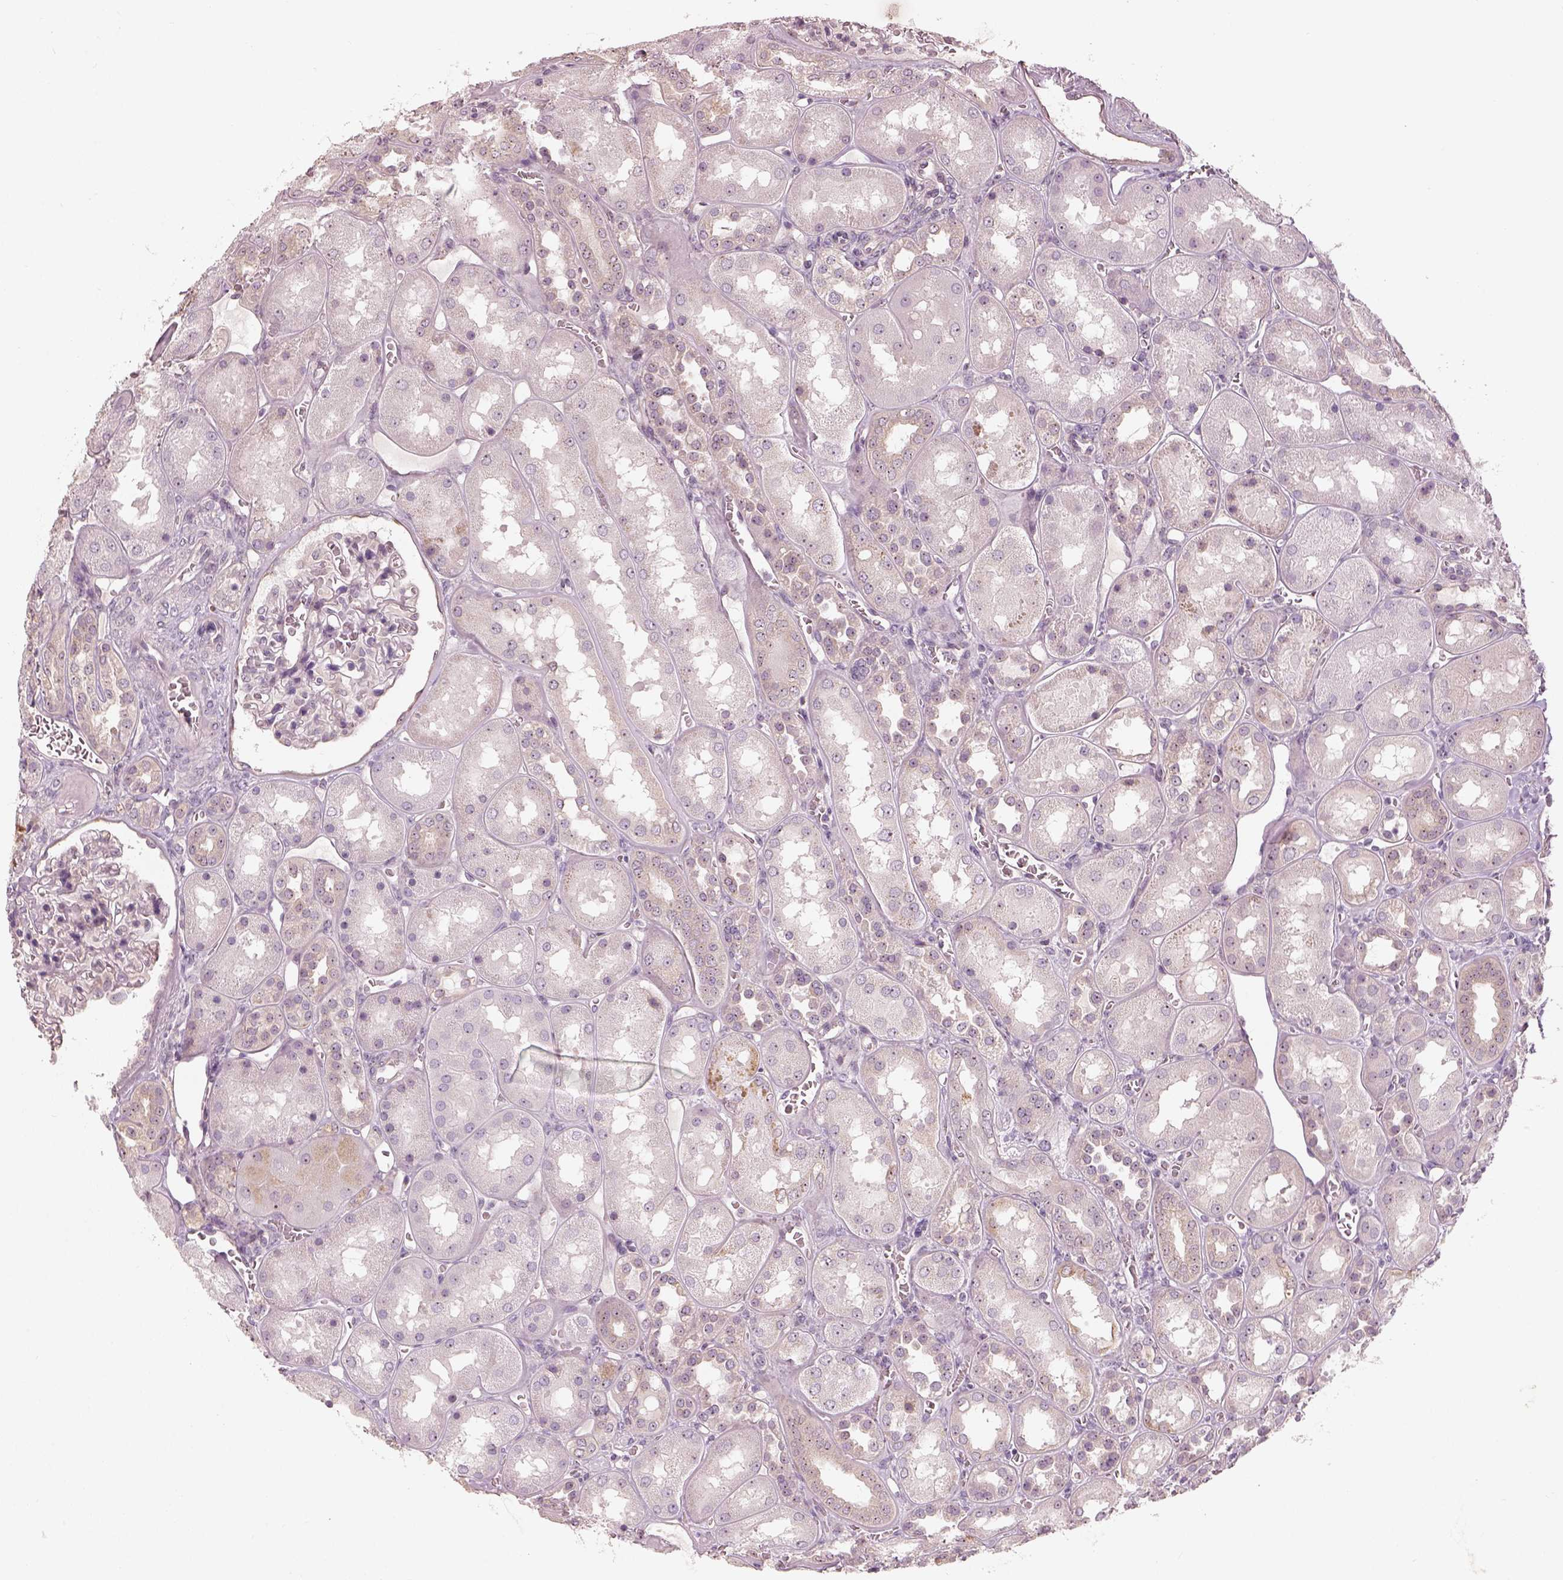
{"staining": {"intensity": "negative", "quantity": "none", "location": "none"}, "tissue": "kidney", "cell_type": "Cells in glomeruli", "image_type": "normal", "snomed": [{"axis": "morphology", "description": "Normal tissue, NOS"}, {"axis": "topography", "description": "Kidney"}], "caption": "The histopathology image displays no significant staining in cells in glomeruli of kidney. Nuclei are stained in blue.", "gene": "CDS1", "patient": {"sex": "male", "age": 73}}